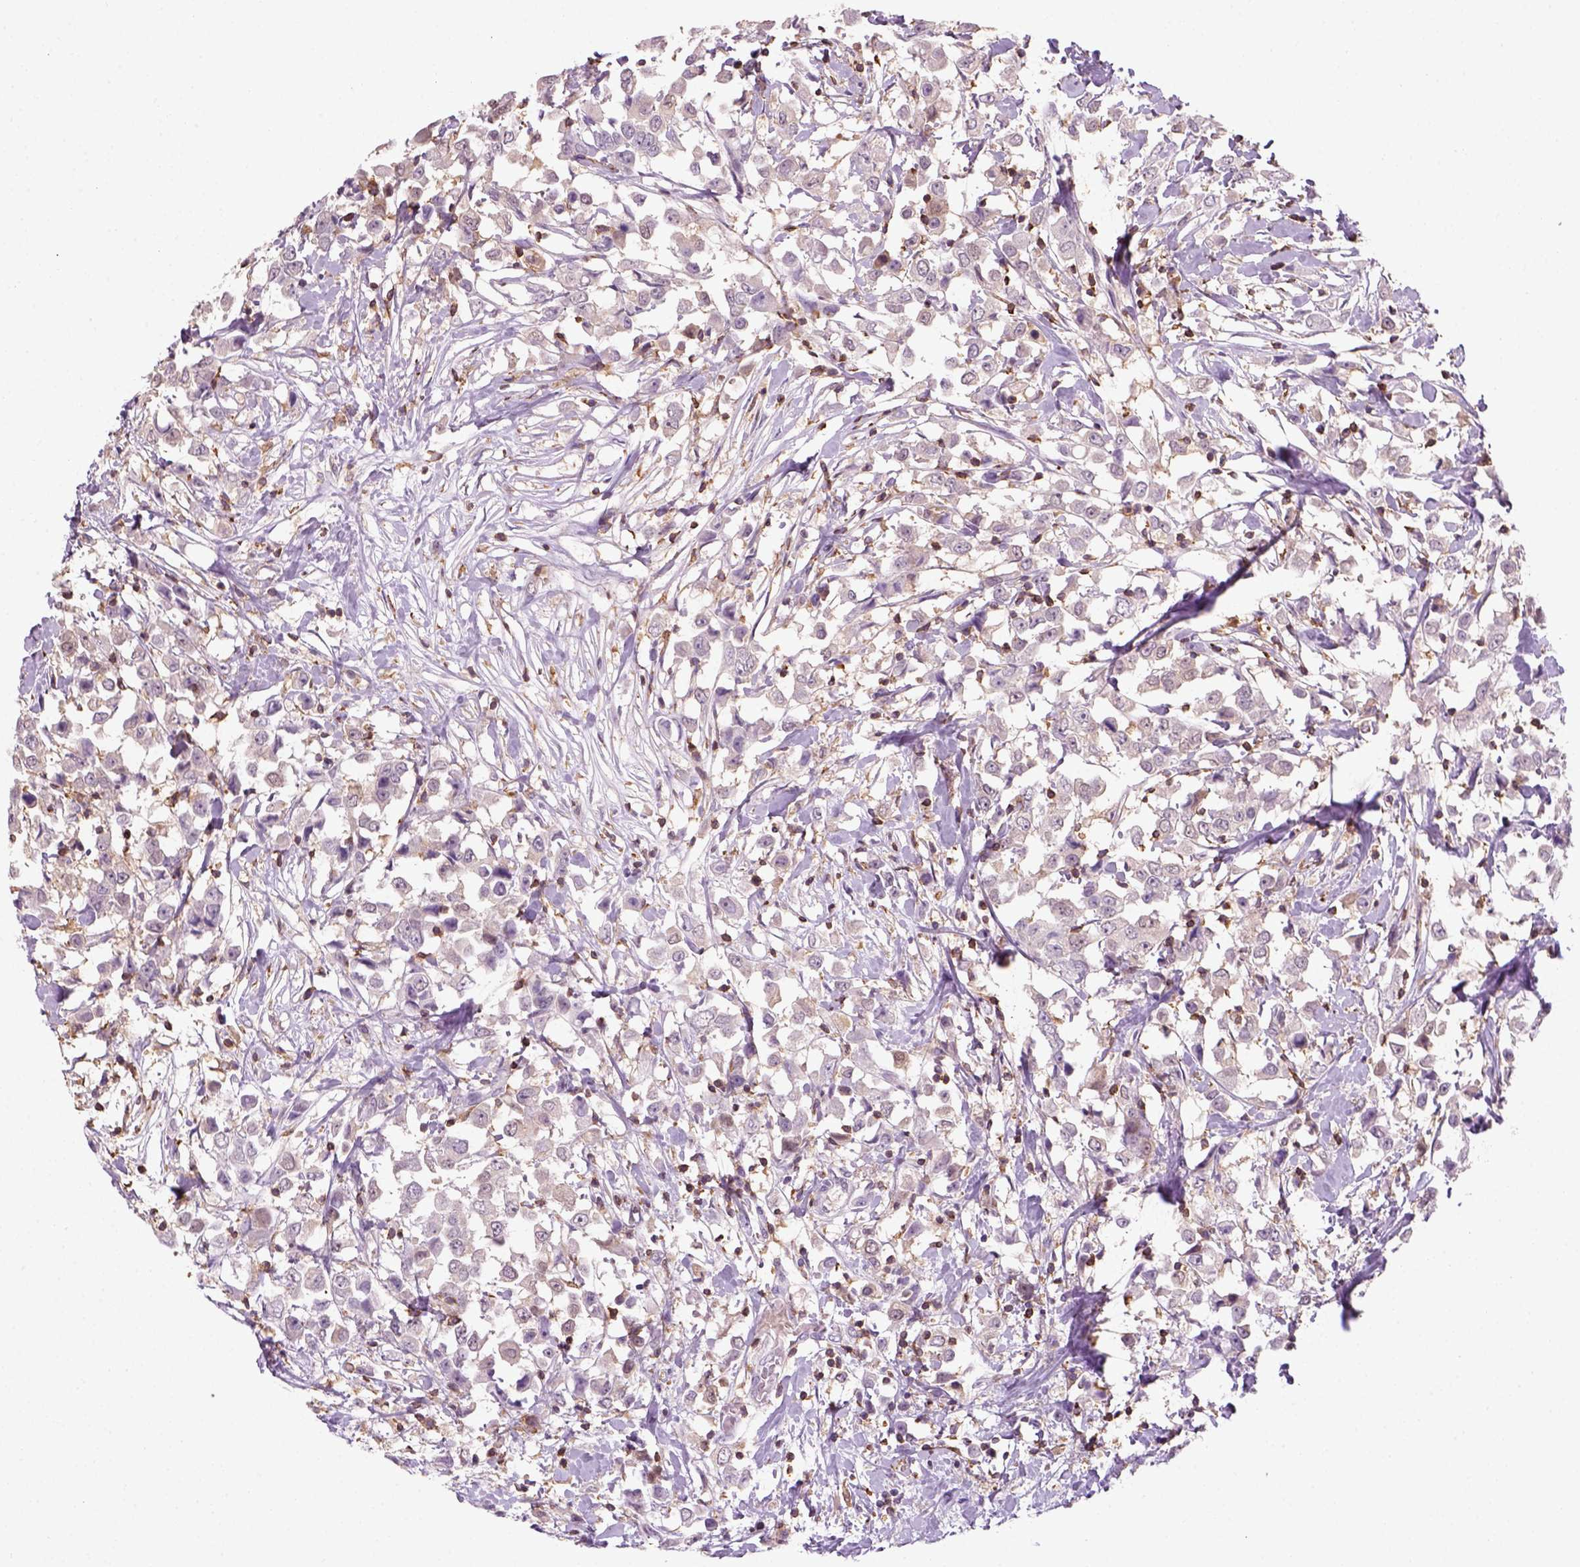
{"staining": {"intensity": "negative", "quantity": "none", "location": "none"}, "tissue": "breast cancer", "cell_type": "Tumor cells", "image_type": "cancer", "snomed": [{"axis": "morphology", "description": "Duct carcinoma"}, {"axis": "topography", "description": "Breast"}], "caption": "Image shows no protein staining in tumor cells of breast intraductal carcinoma tissue.", "gene": "GOT1", "patient": {"sex": "female", "age": 61}}